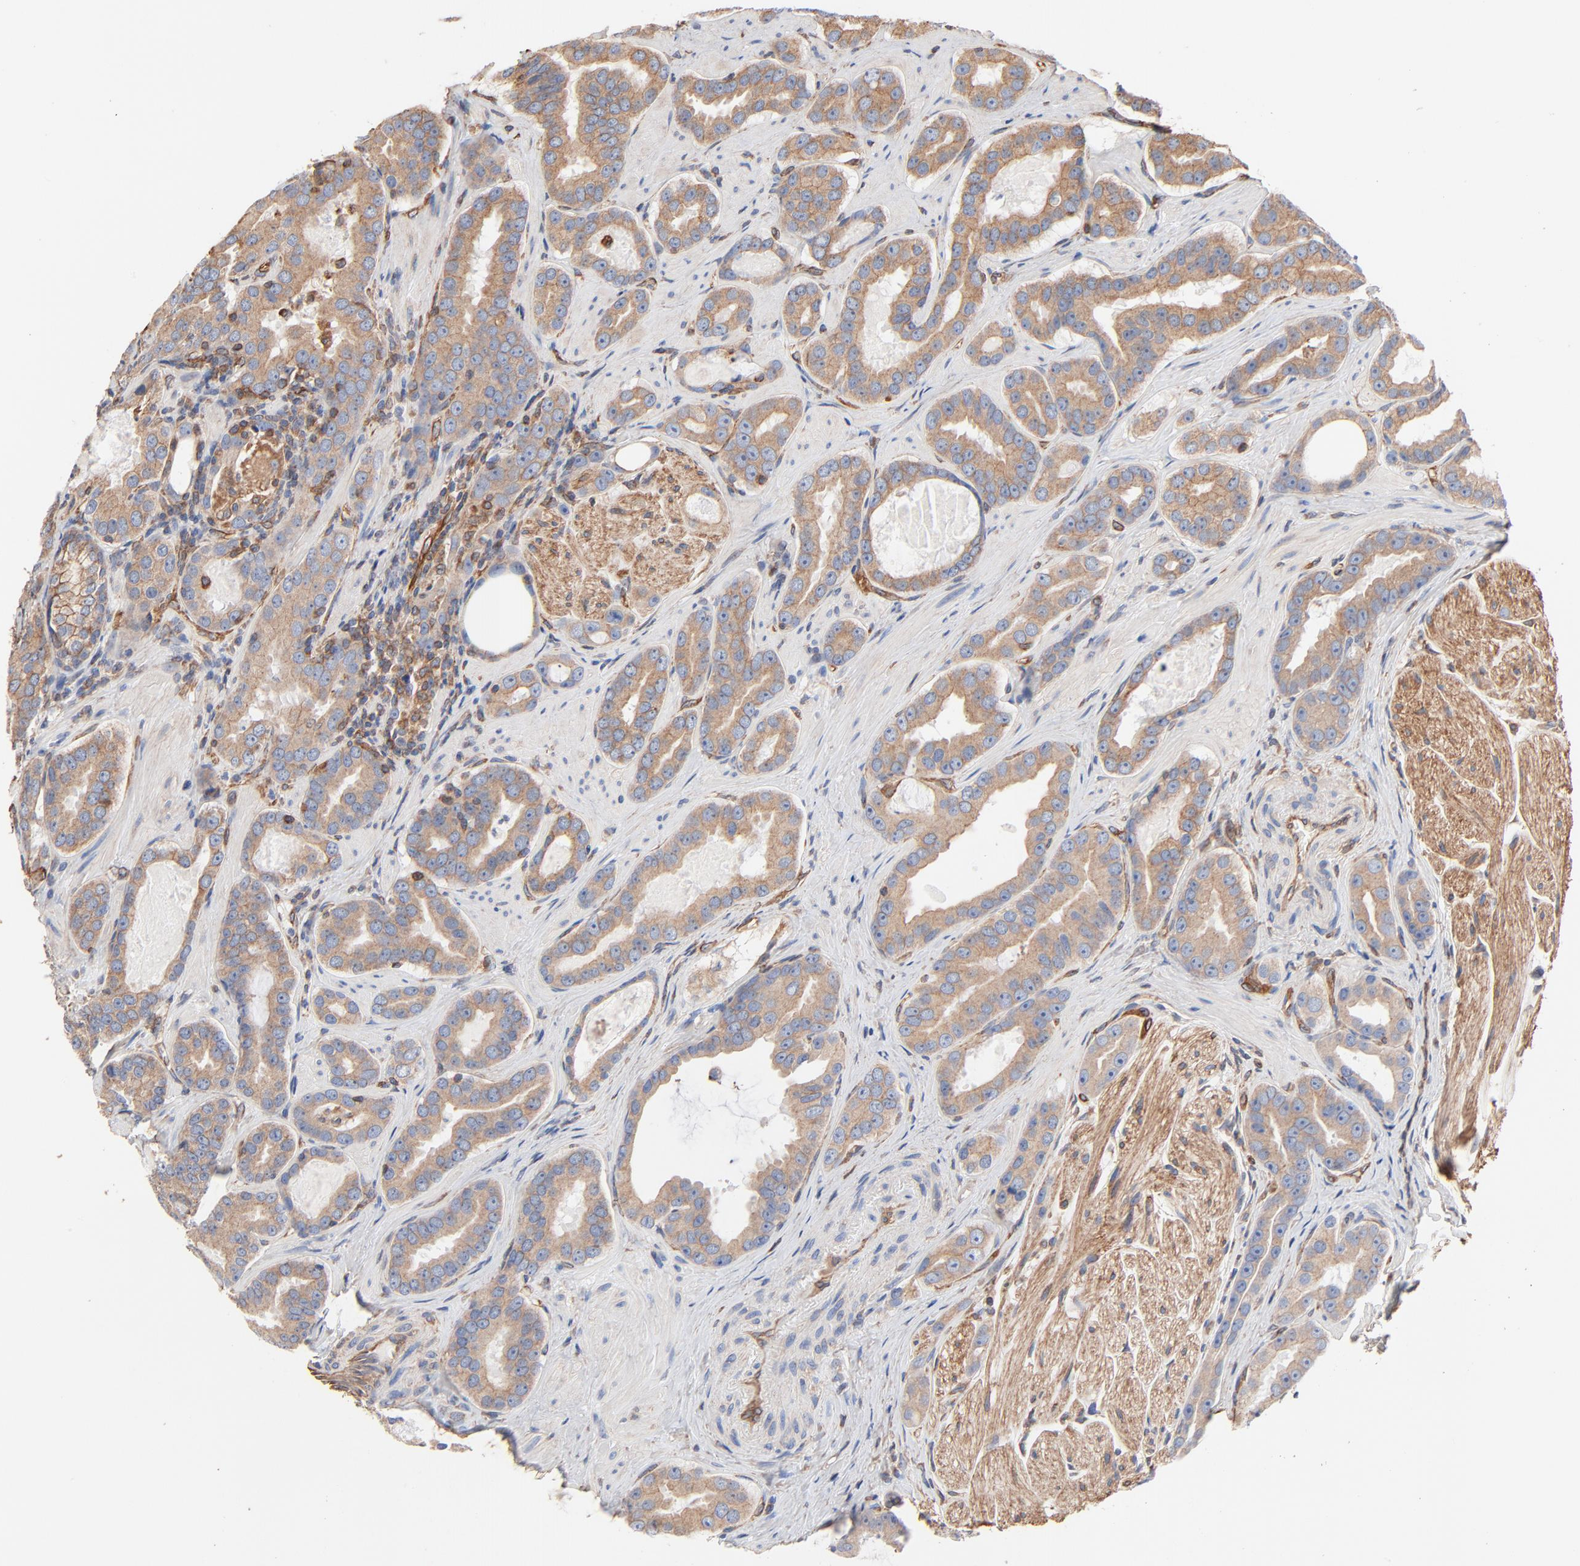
{"staining": {"intensity": "weak", "quantity": ">75%", "location": "cytoplasmic/membranous"}, "tissue": "prostate cancer", "cell_type": "Tumor cells", "image_type": "cancer", "snomed": [{"axis": "morphology", "description": "Adenocarcinoma, Low grade"}, {"axis": "topography", "description": "Prostate"}], "caption": "Prostate cancer stained with a protein marker demonstrates weak staining in tumor cells.", "gene": "ABCD4", "patient": {"sex": "male", "age": 59}}